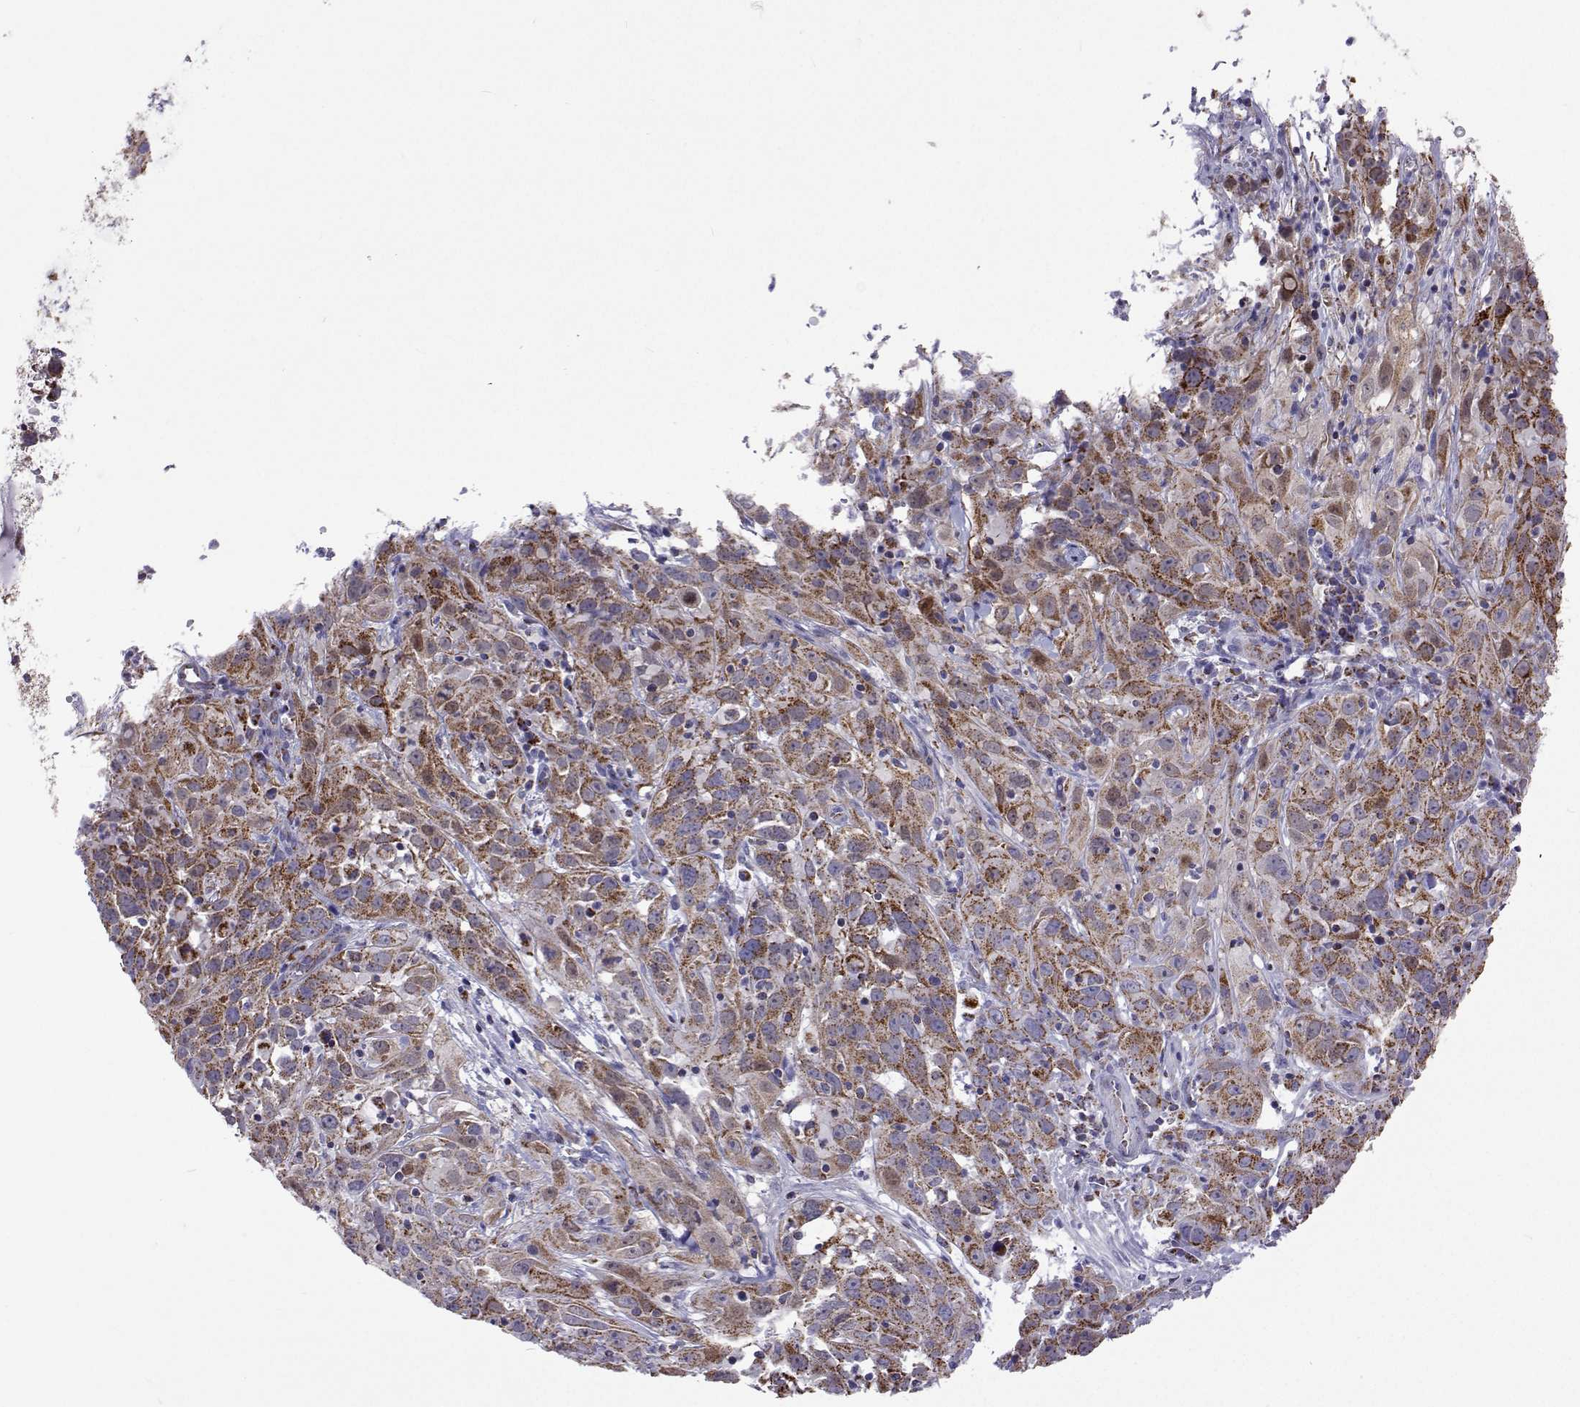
{"staining": {"intensity": "moderate", "quantity": ">75%", "location": "cytoplasmic/membranous"}, "tissue": "cervical cancer", "cell_type": "Tumor cells", "image_type": "cancer", "snomed": [{"axis": "morphology", "description": "Squamous cell carcinoma, NOS"}, {"axis": "topography", "description": "Cervix"}], "caption": "Squamous cell carcinoma (cervical) was stained to show a protein in brown. There is medium levels of moderate cytoplasmic/membranous staining in approximately >75% of tumor cells. (DAB IHC with brightfield microscopy, high magnification).", "gene": "MCCC2", "patient": {"sex": "female", "age": 32}}